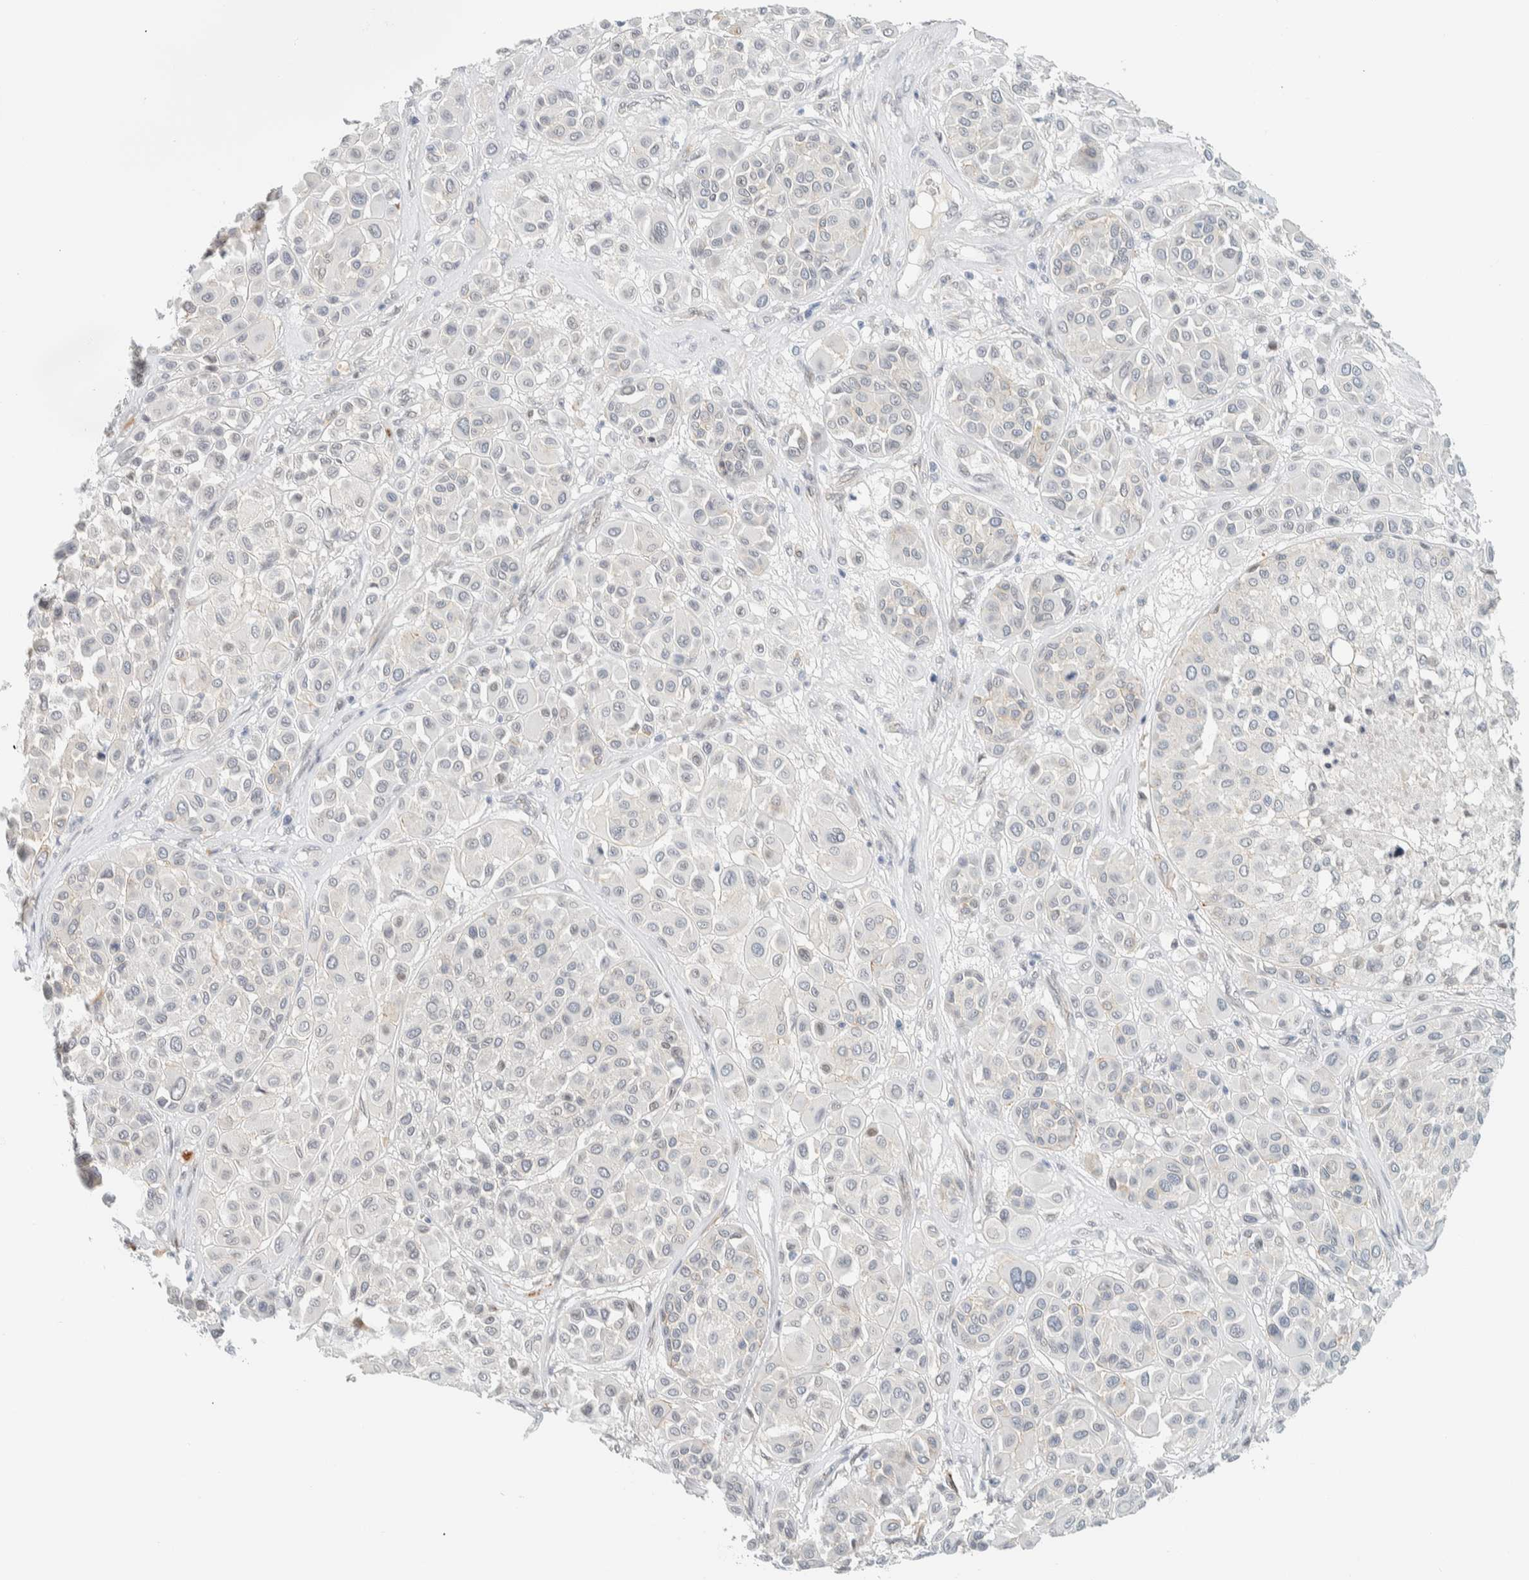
{"staining": {"intensity": "negative", "quantity": "none", "location": "none"}, "tissue": "melanoma", "cell_type": "Tumor cells", "image_type": "cancer", "snomed": [{"axis": "morphology", "description": "Malignant melanoma, Metastatic site"}, {"axis": "topography", "description": "Soft tissue"}], "caption": "This photomicrograph is of malignant melanoma (metastatic site) stained with immunohistochemistry (IHC) to label a protein in brown with the nuclei are counter-stained blue. There is no staining in tumor cells.", "gene": "C1QTNF12", "patient": {"sex": "male", "age": 41}}